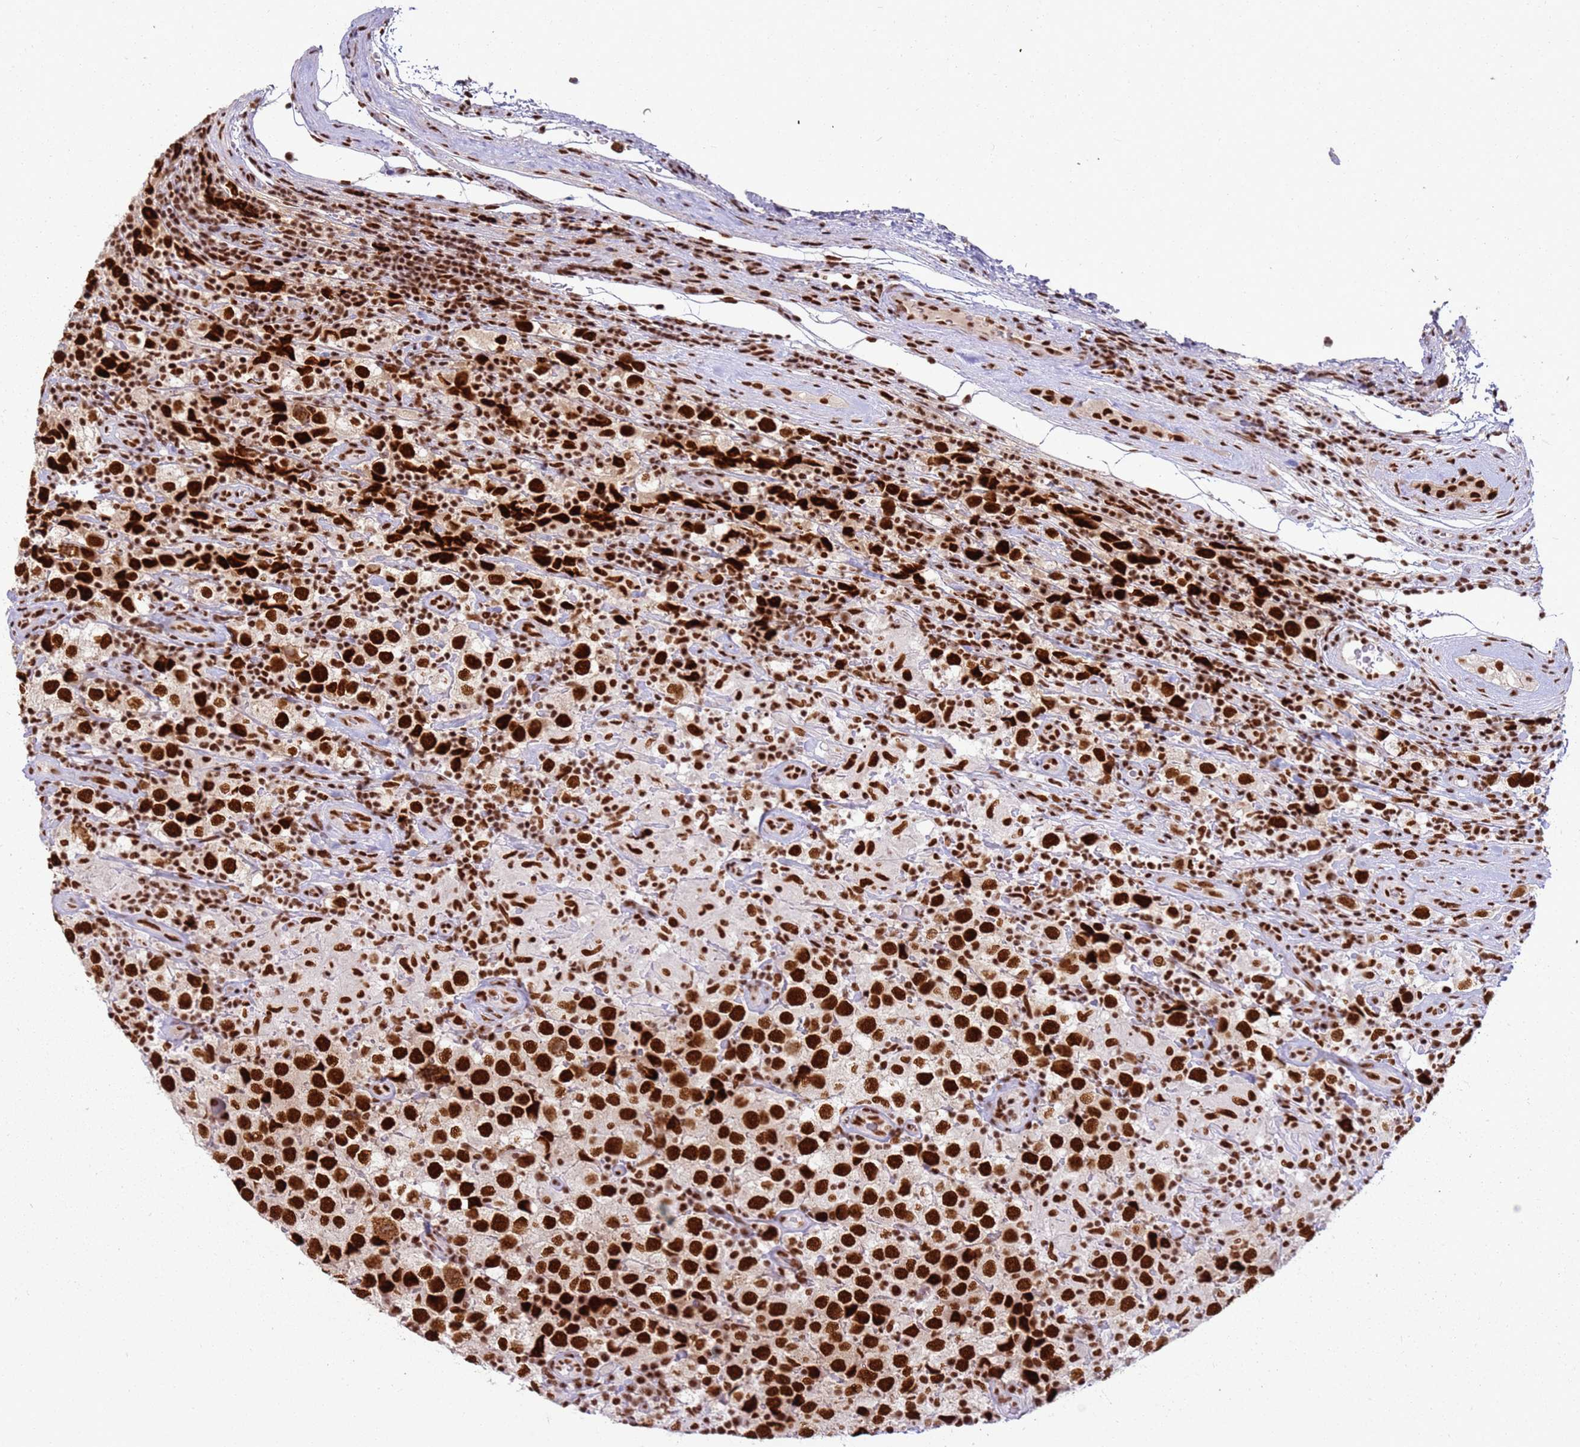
{"staining": {"intensity": "strong", "quantity": ">75%", "location": "nuclear"}, "tissue": "testis cancer", "cell_type": "Tumor cells", "image_type": "cancer", "snomed": [{"axis": "morphology", "description": "Seminoma, NOS"}, {"axis": "morphology", "description": "Carcinoma, Embryonal, NOS"}, {"axis": "topography", "description": "Testis"}], "caption": "Protein analysis of seminoma (testis) tissue displays strong nuclear staining in about >75% of tumor cells.", "gene": "TENT4A", "patient": {"sex": "male", "age": 41}}